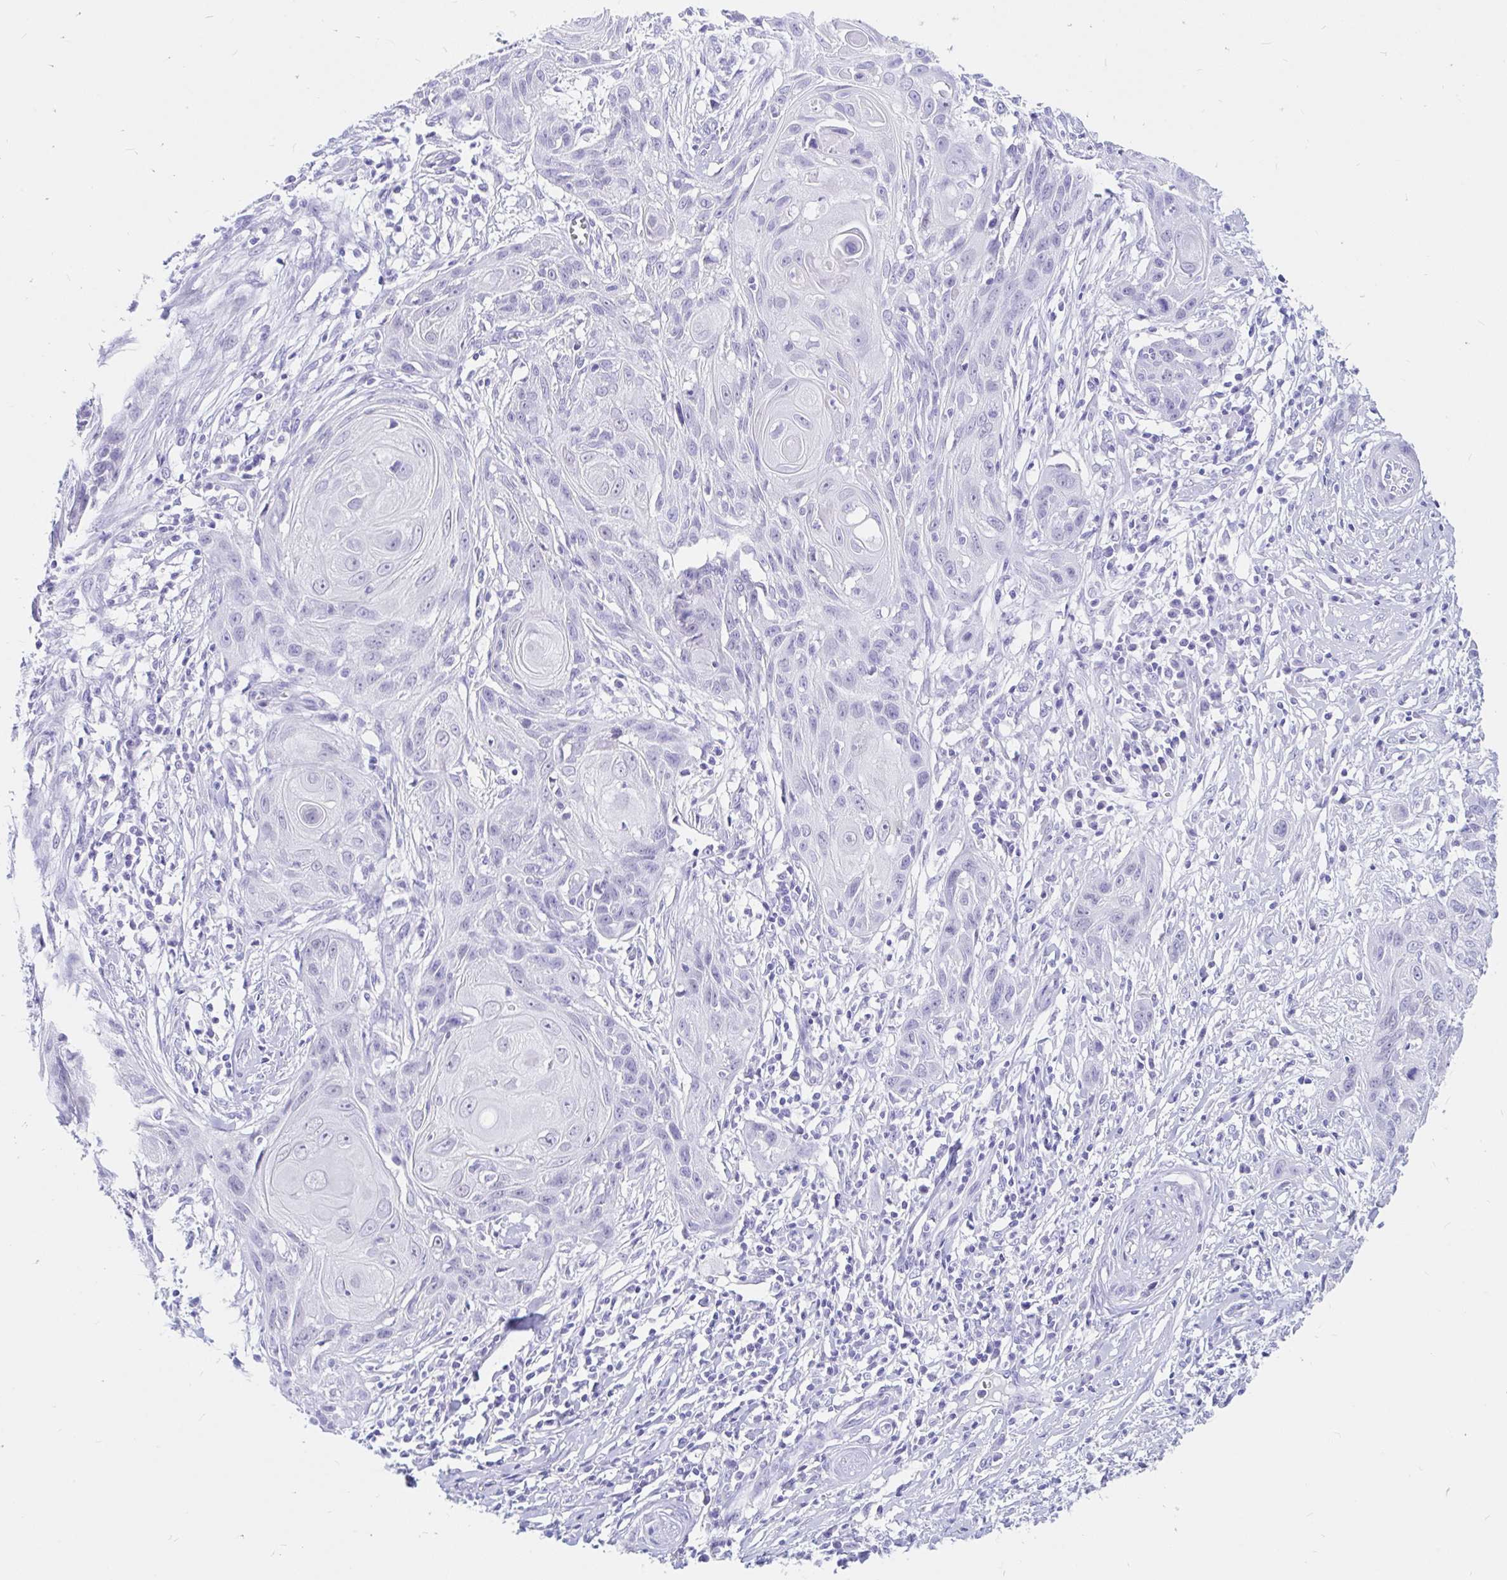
{"staining": {"intensity": "negative", "quantity": "none", "location": "none"}, "tissue": "skin cancer", "cell_type": "Tumor cells", "image_type": "cancer", "snomed": [{"axis": "morphology", "description": "Squamous cell carcinoma, NOS"}, {"axis": "topography", "description": "Skin"}, {"axis": "topography", "description": "Vulva"}], "caption": "Protein analysis of squamous cell carcinoma (skin) exhibits no significant expression in tumor cells. (DAB (3,3'-diaminobenzidine) immunohistochemistry (IHC), high magnification).", "gene": "OR6T1", "patient": {"sex": "female", "age": 83}}